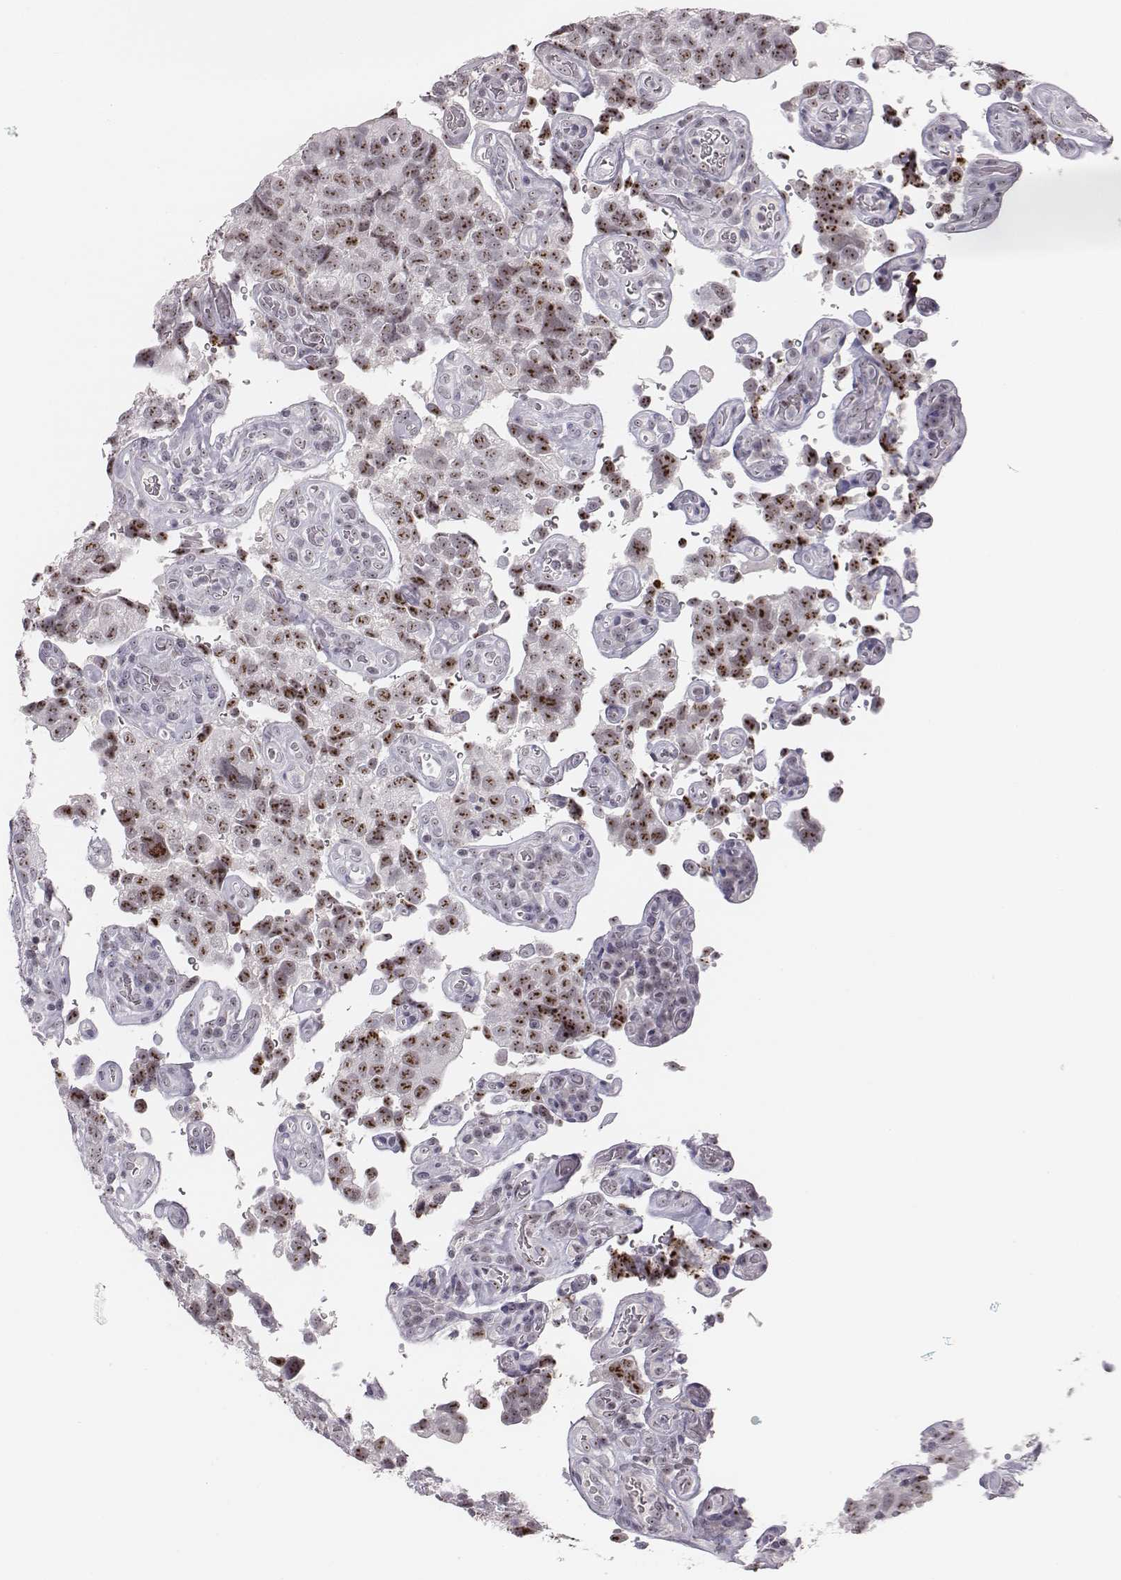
{"staining": {"intensity": "moderate", "quantity": "25%-75%", "location": "nuclear"}, "tissue": "urothelial cancer", "cell_type": "Tumor cells", "image_type": "cancer", "snomed": [{"axis": "morphology", "description": "Urothelial carcinoma, High grade"}, {"axis": "topography", "description": "Urinary bladder"}], "caption": "Human urothelial cancer stained with a brown dye exhibits moderate nuclear positive expression in approximately 25%-75% of tumor cells.", "gene": "NIFK", "patient": {"sex": "female", "age": 58}}